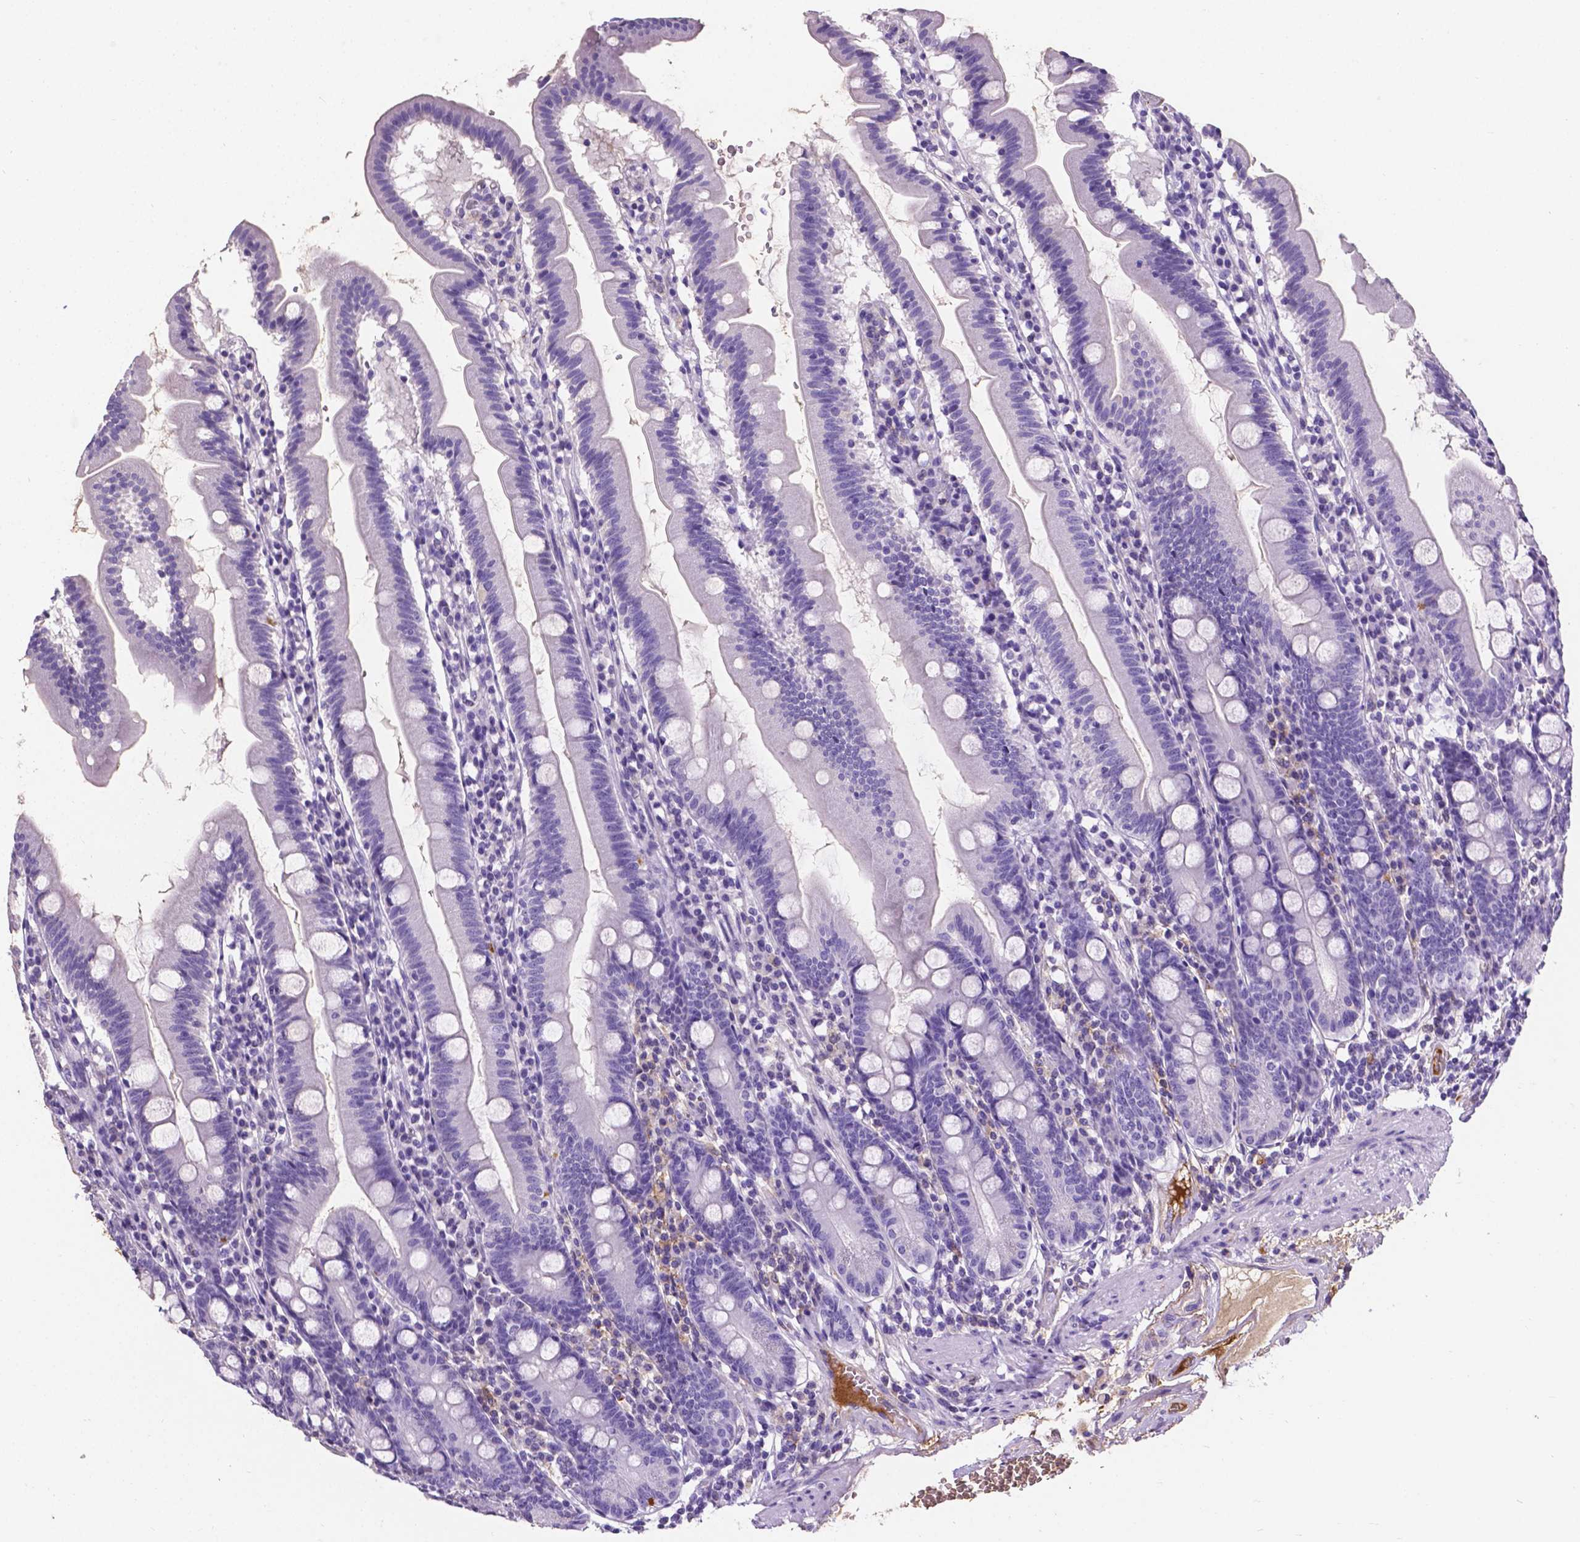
{"staining": {"intensity": "negative", "quantity": "none", "location": "none"}, "tissue": "duodenum", "cell_type": "Glandular cells", "image_type": "normal", "snomed": [{"axis": "morphology", "description": "Normal tissue, NOS"}, {"axis": "topography", "description": "Duodenum"}], "caption": "An IHC micrograph of benign duodenum is shown. There is no staining in glandular cells of duodenum.", "gene": "APOE", "patient": {"sex": "female", "age": 67}}